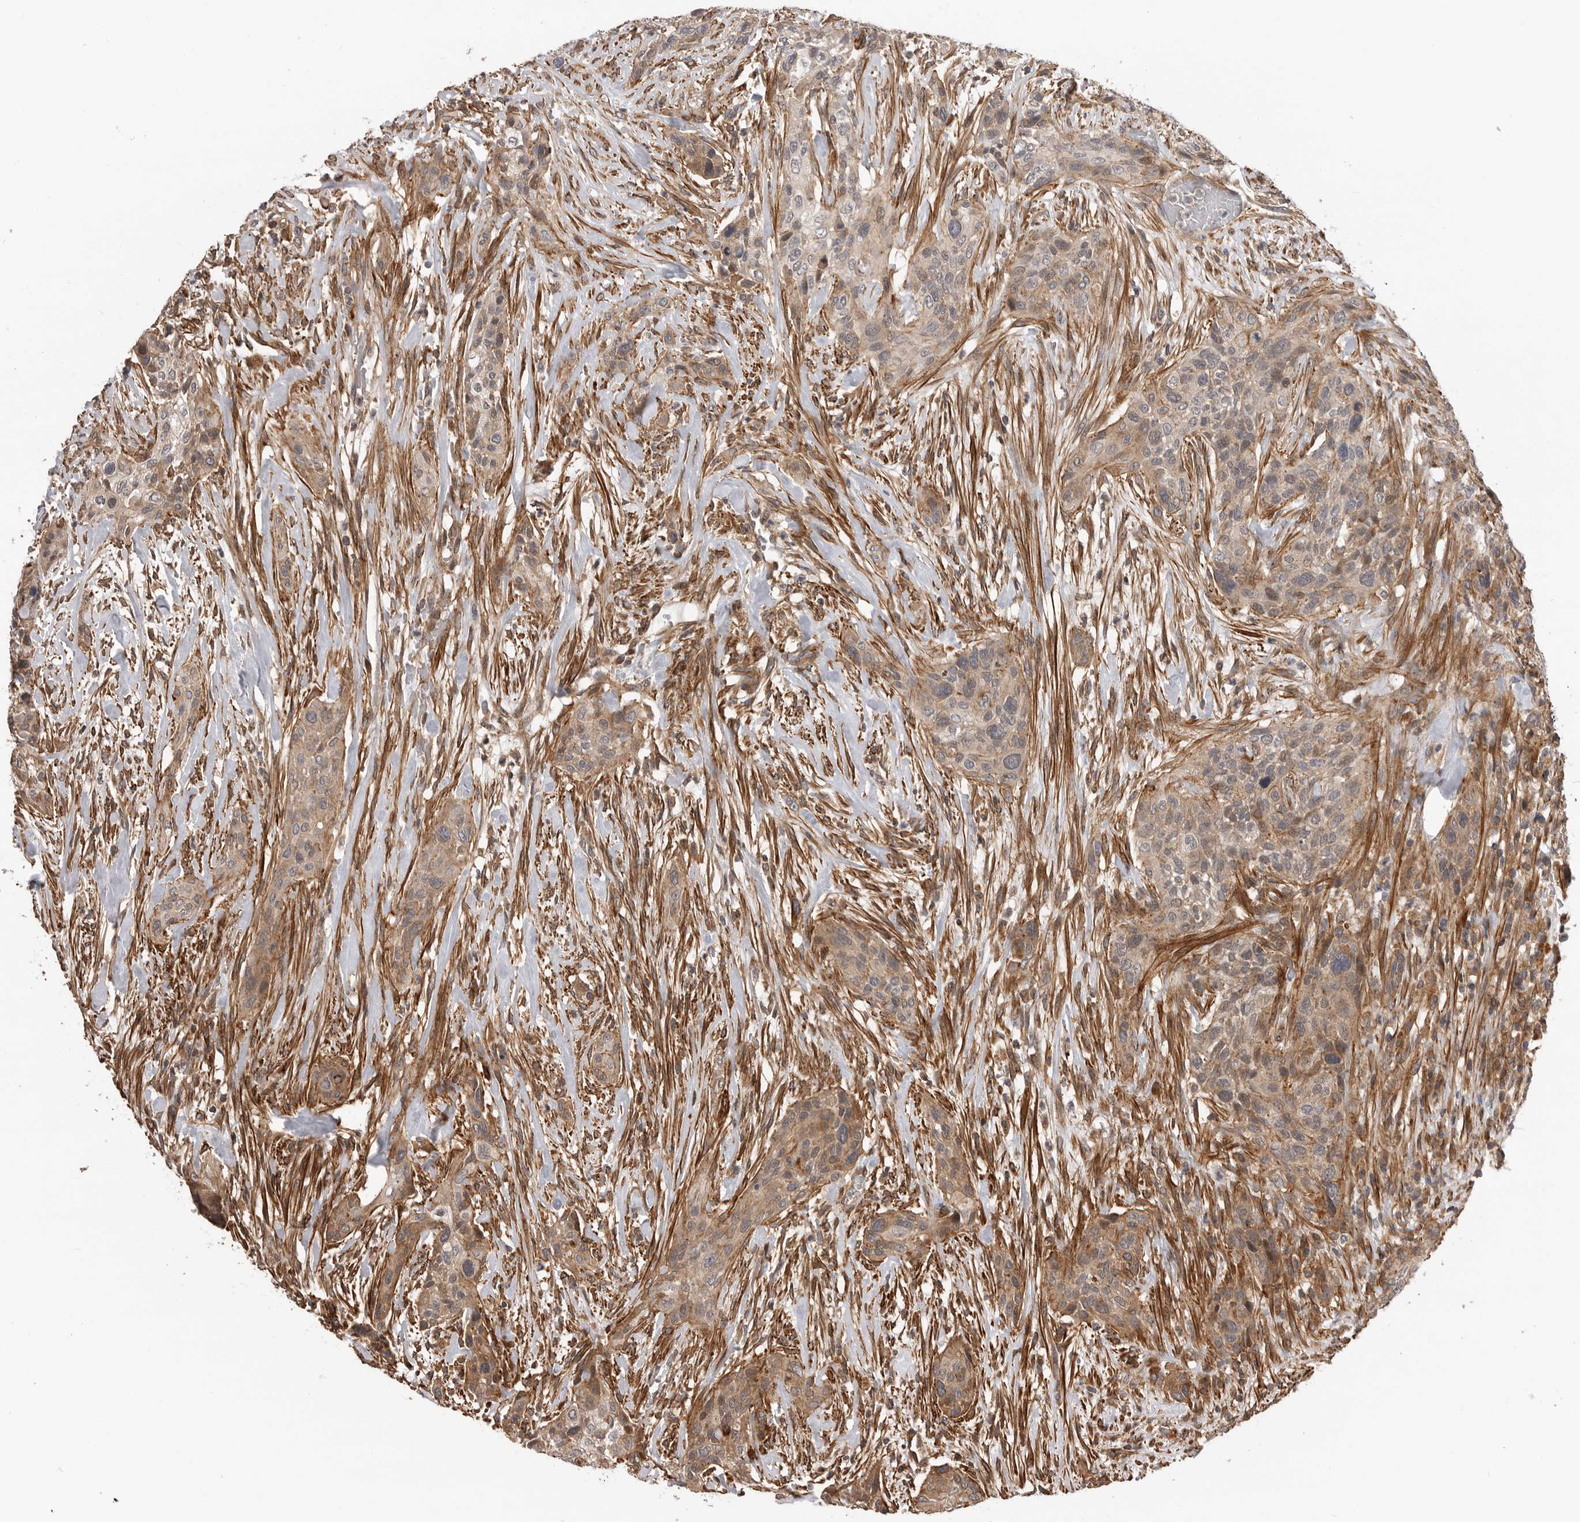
{"staining": {"intensity": "moderate", "quantity": ">75%", "location": "cytoplasmic/membranous"}, "tissue": "urothelial cancer", "cell_type": "Tumor cells", "image_type": "cancer", "snomed": [{"axis": "morphology", "description": "Urothelial carcinoma, High grade"}, {"axis": "topography", "description": "Urinary bladder"}], "caption": "Brown immunohistochemical staining in human urothelial carcinoma (high-grade) demonstrates moderate cytoplasmic/membranous staining in about >75% of tumor cells.", "gene": "TRIM56", "patient": {"sex": "male", "age": 35}}